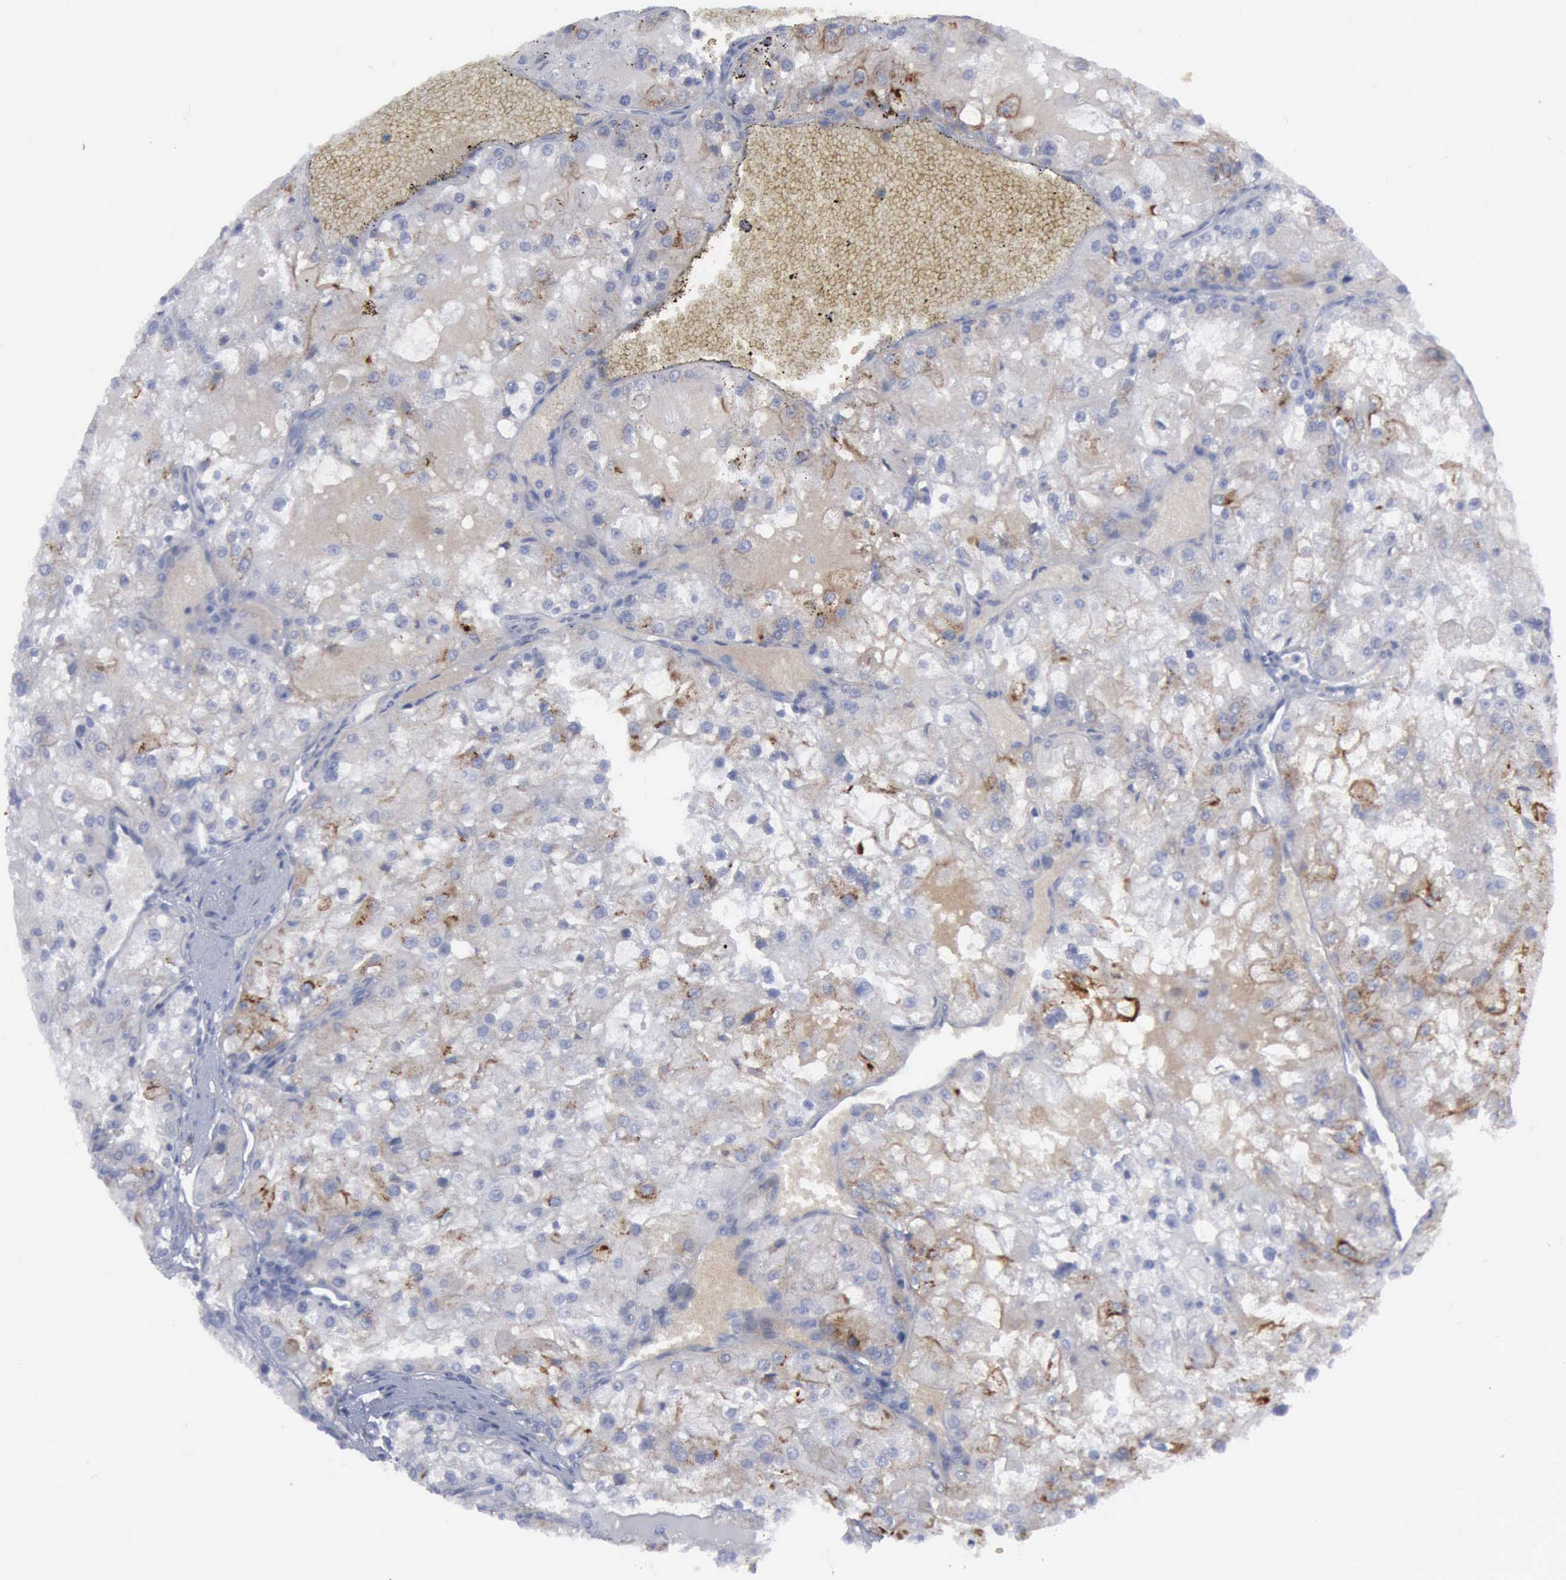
{"staining": {"intensity": "negative", "quantity": "none", "location": "none"}, "tissue": "renal cancer", "cell_type": "Tumor cells", "image_type": "cancer", "snomed": [{"axis": "morphology", "description": "Adenocarcinoma, NOS"}, {"axis": "topography", "description": "Kidney"}], "caption": "Immunohistochemistry (IHC) histopathology image of human renal adenocarcinoma stained for a protein (brown), which displays no positivity in tumor cells. (DAB IHC, high magnification).", "gene": "VCAM1", "patient": {"sex": "female", "age": 74}}